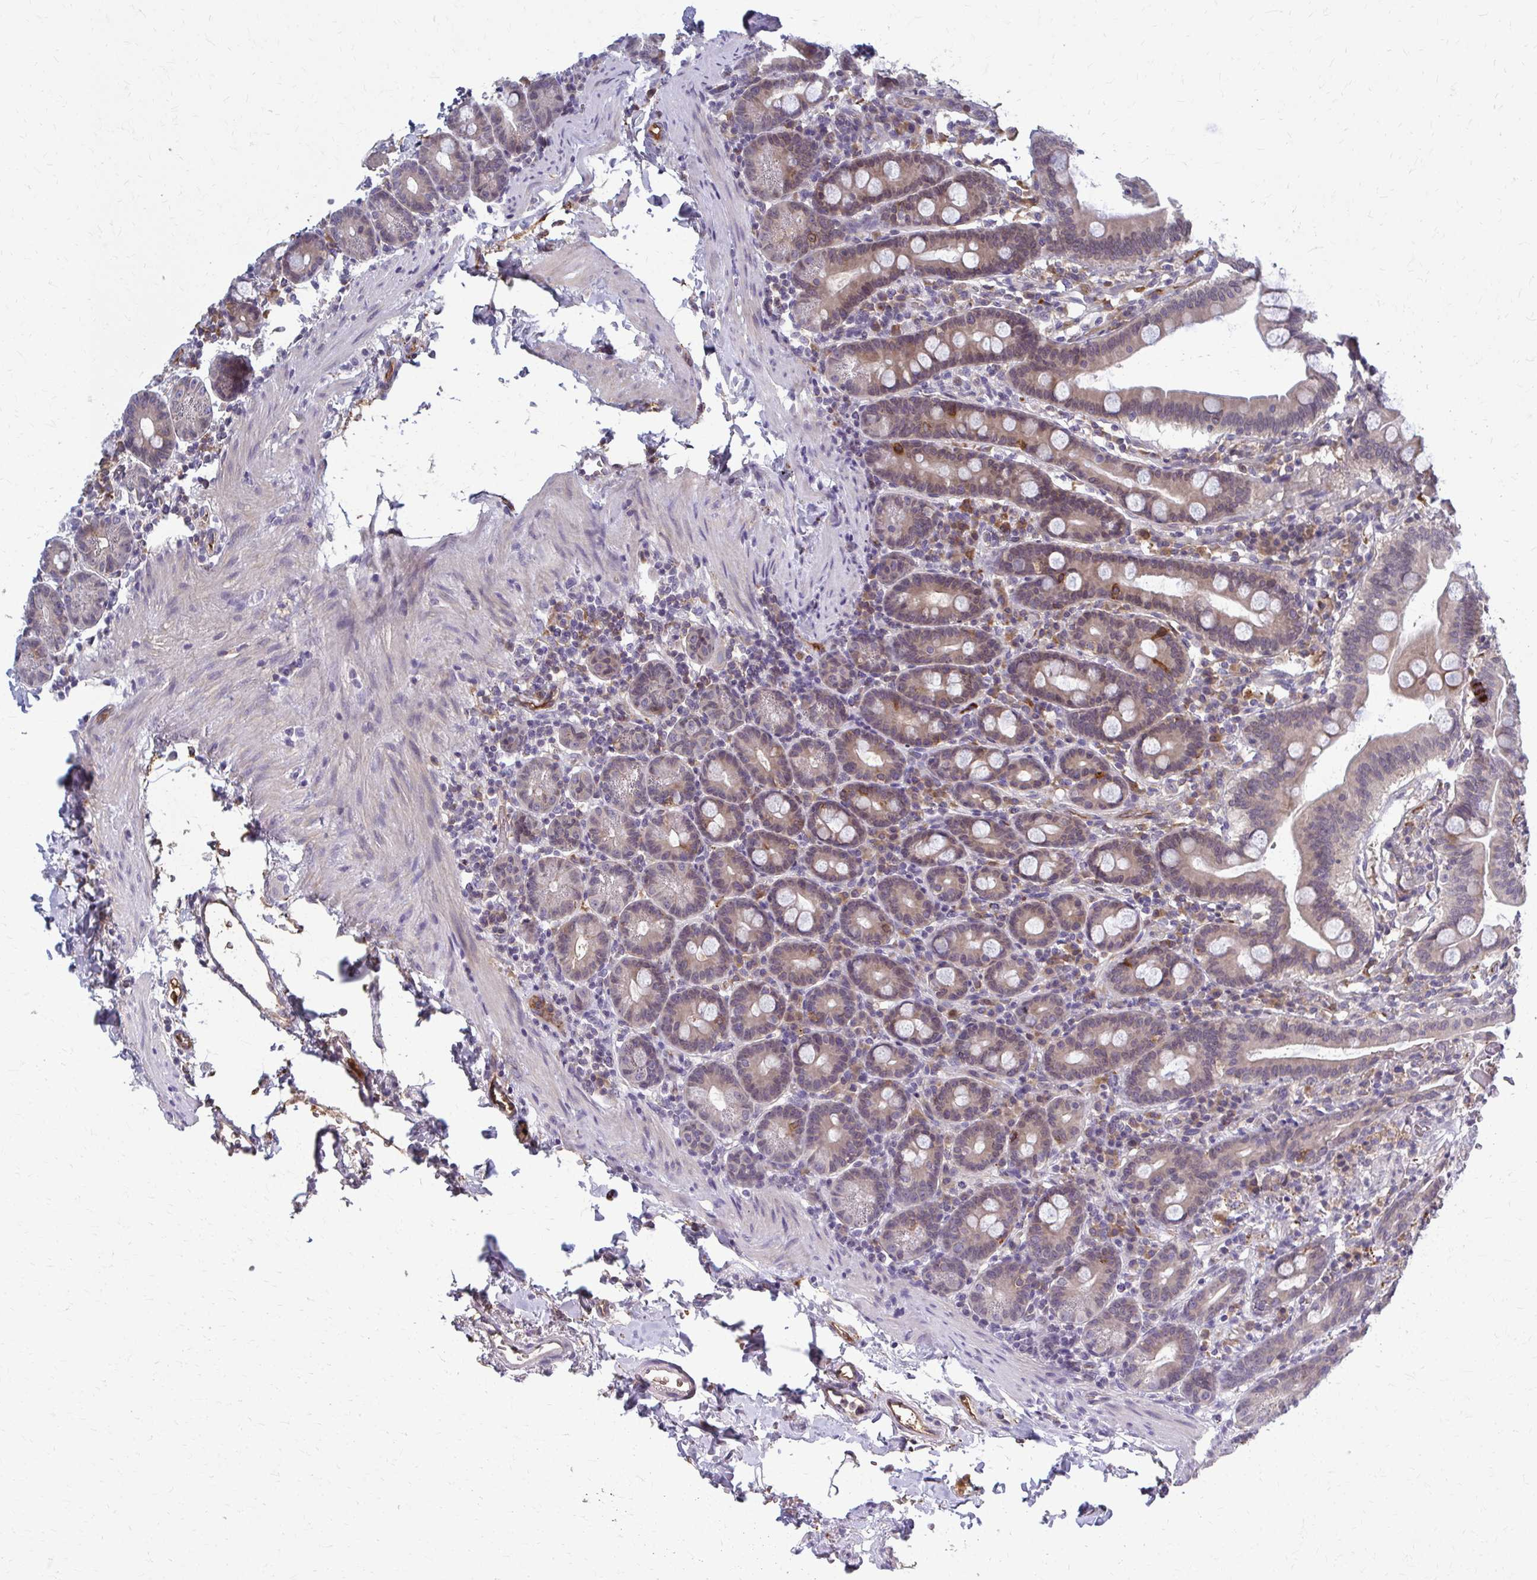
{"staining": {"intensity": "weak", "quantity": ">75%", "location": "cytoplasmic/membranous"}, "tissue": "duodenum", "cell_type": "Glandular cells", "image_type": "normal", "snomed": [{"axis": "morphology", "description": "Normal tissue, NOS"}, {"axis": "topography", "description": "Pancreas"}, {"axis": "topography", "description": "Duodenum"}], "caption": "Immunohistochemistry (IHC) (DAB) staining of benign human duodenum displays weak cytoplasmic/membranous protein staining in approximately >75% of glandular cells.", "gene": "MCRIP2", "patient": {"sex": "male", "age": 59}}